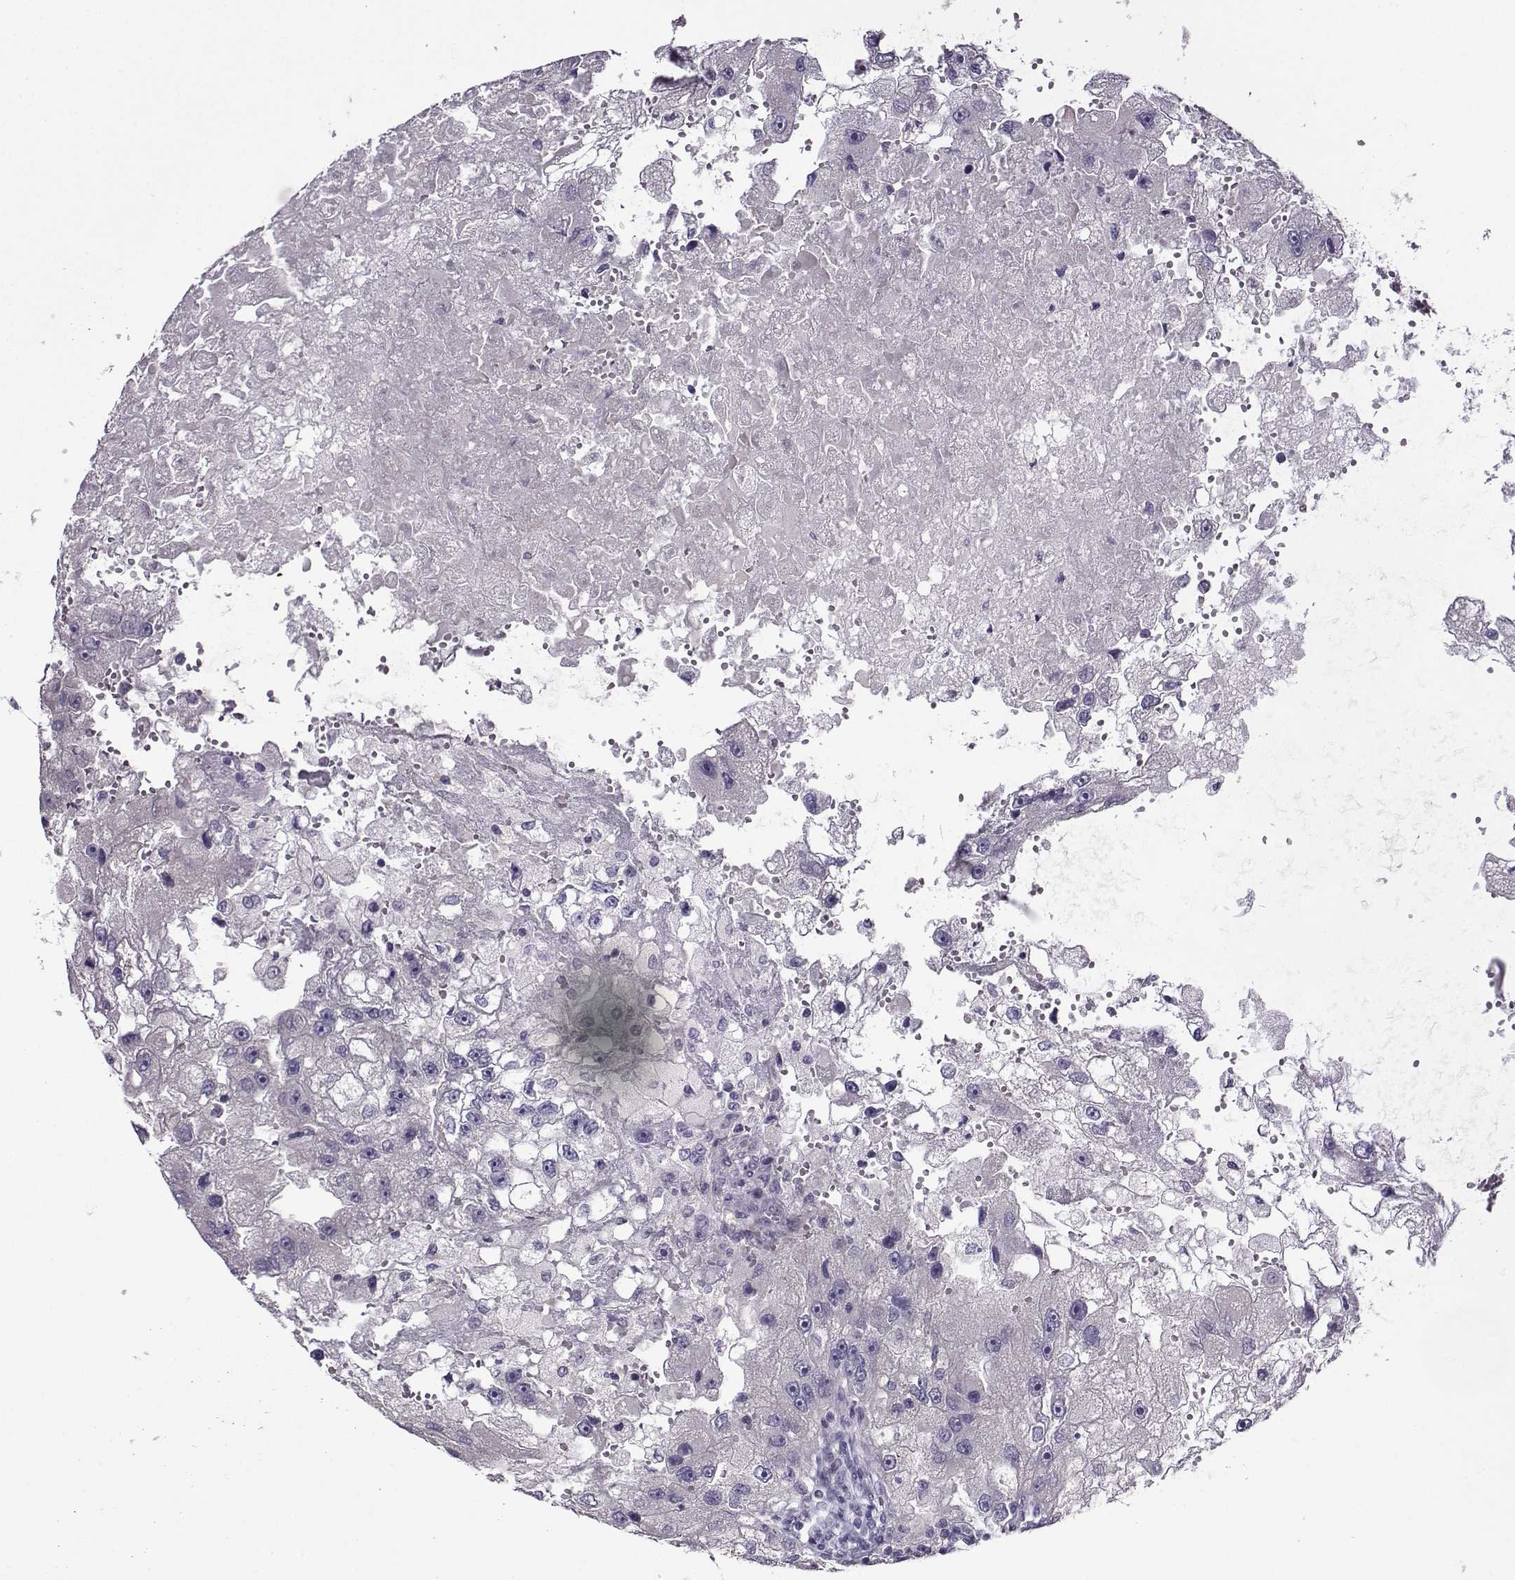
{"staining": {"intensity": "negative", "quantity": "none", "location": "none"}, "tissue": "renal cancer", "cell_type": "Tumor cells", "image_type": "cancer", "snomed": [{"axis": "morphology", "description": "Adenocarcinoma, NOS"}, {"axis": "topography", "description": "Kidney"}], "caption": "Immunohistochemistry of adenocarcinoma (renal) shows no expression in tumor cells.", "gene": "DDX20", "patient": {"sex": "male", "age": 63}}